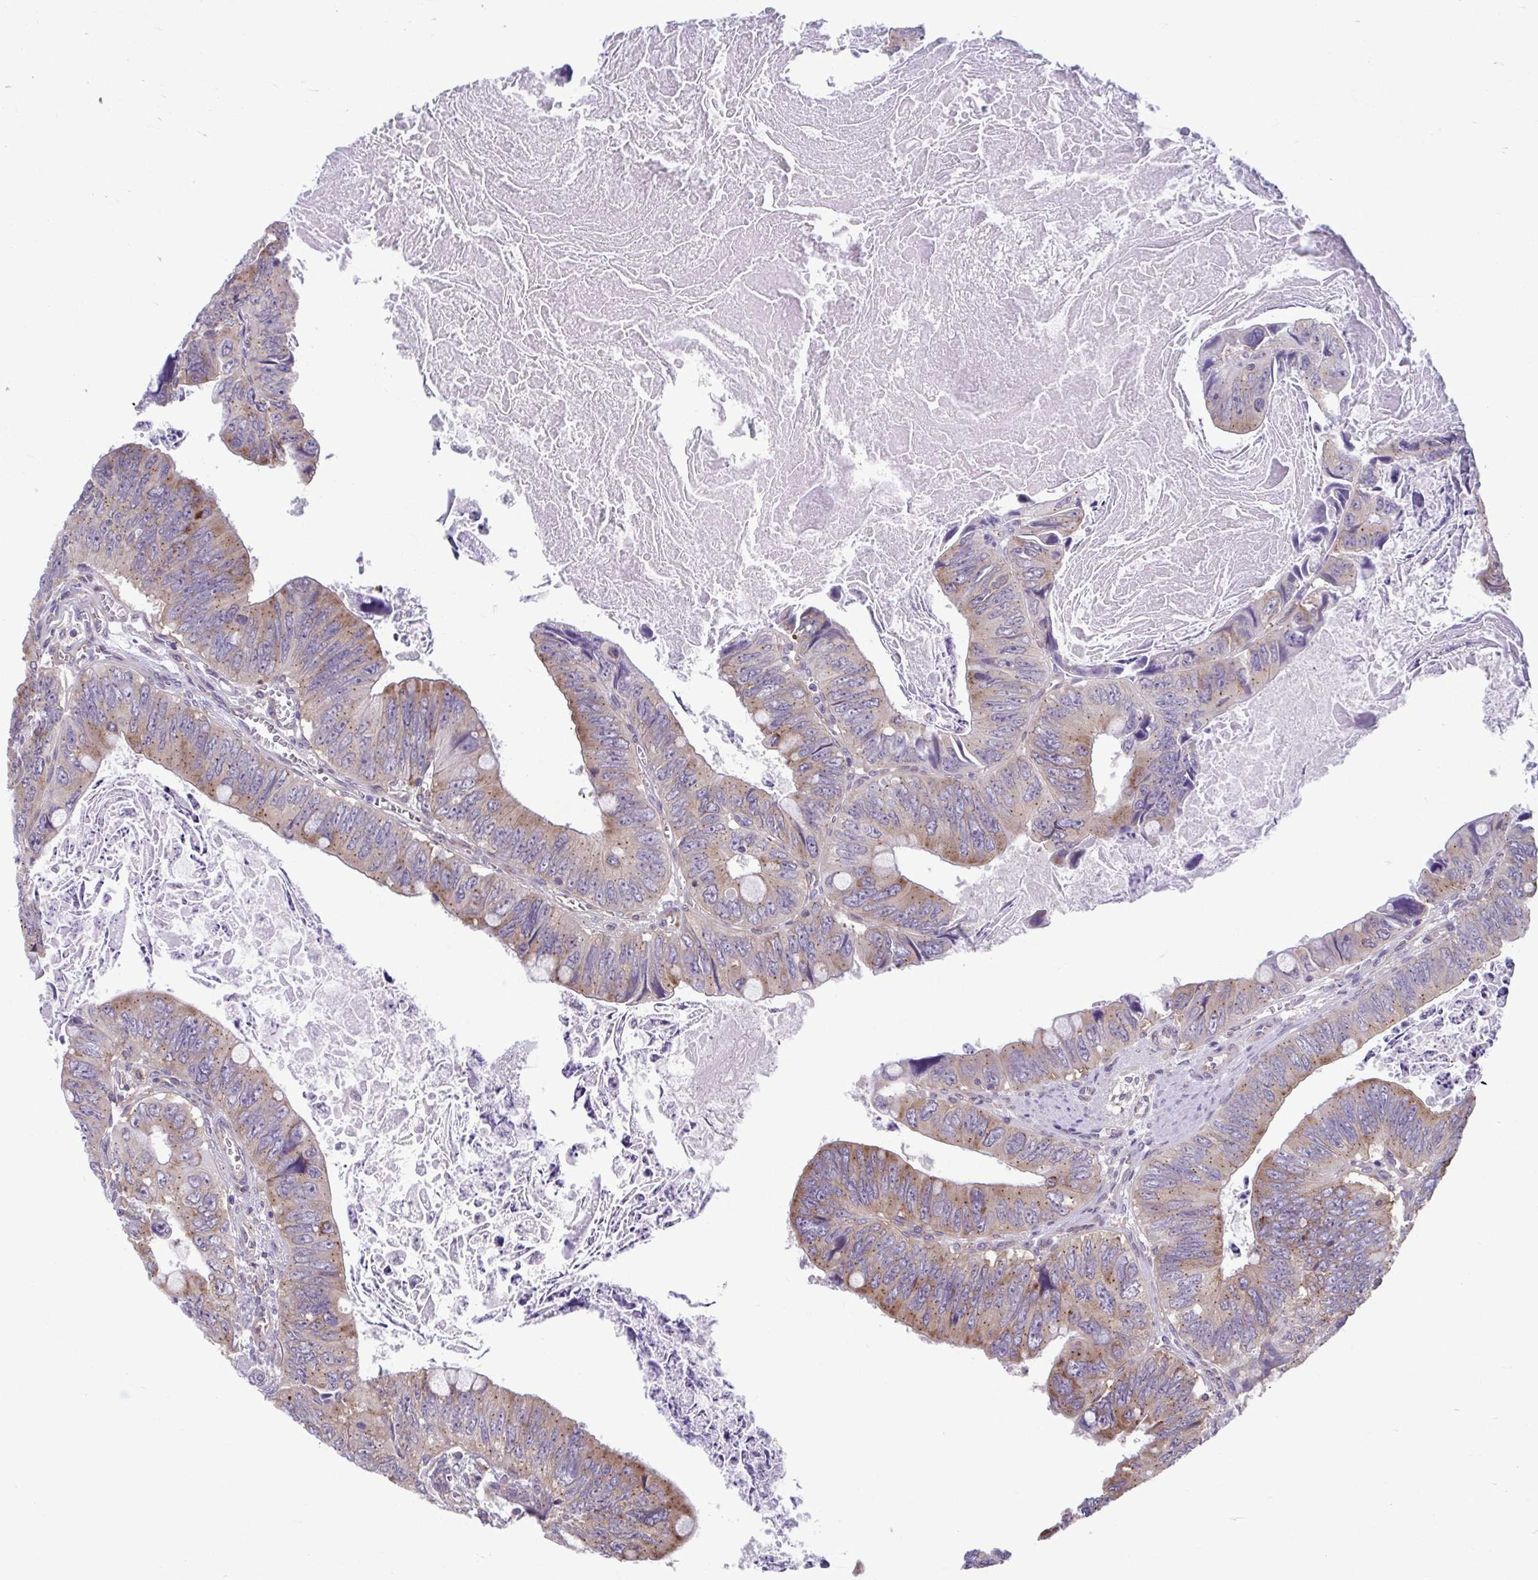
{"staining": {"intensity": "weak", "quantity": "25%-75%", "location": "cytoplasmic/membranous"}, "tissue": "colorectal cancer", "cell_type": "Tumor cells", "image_type": "cancer", "snomed": [{"axis": "morphology", "description": "Adenocarcinoma, NOS"}, {"axis": "topography", "description": "Colon"}], "caption": "The image displays staining of colorectal adenocarcinoma, revealing weak cytoplasmic/membranous protein staining (brown color) within tumor cells.", "gene": "TMEM108", "patient": {"sex": "female", "age": 84}}